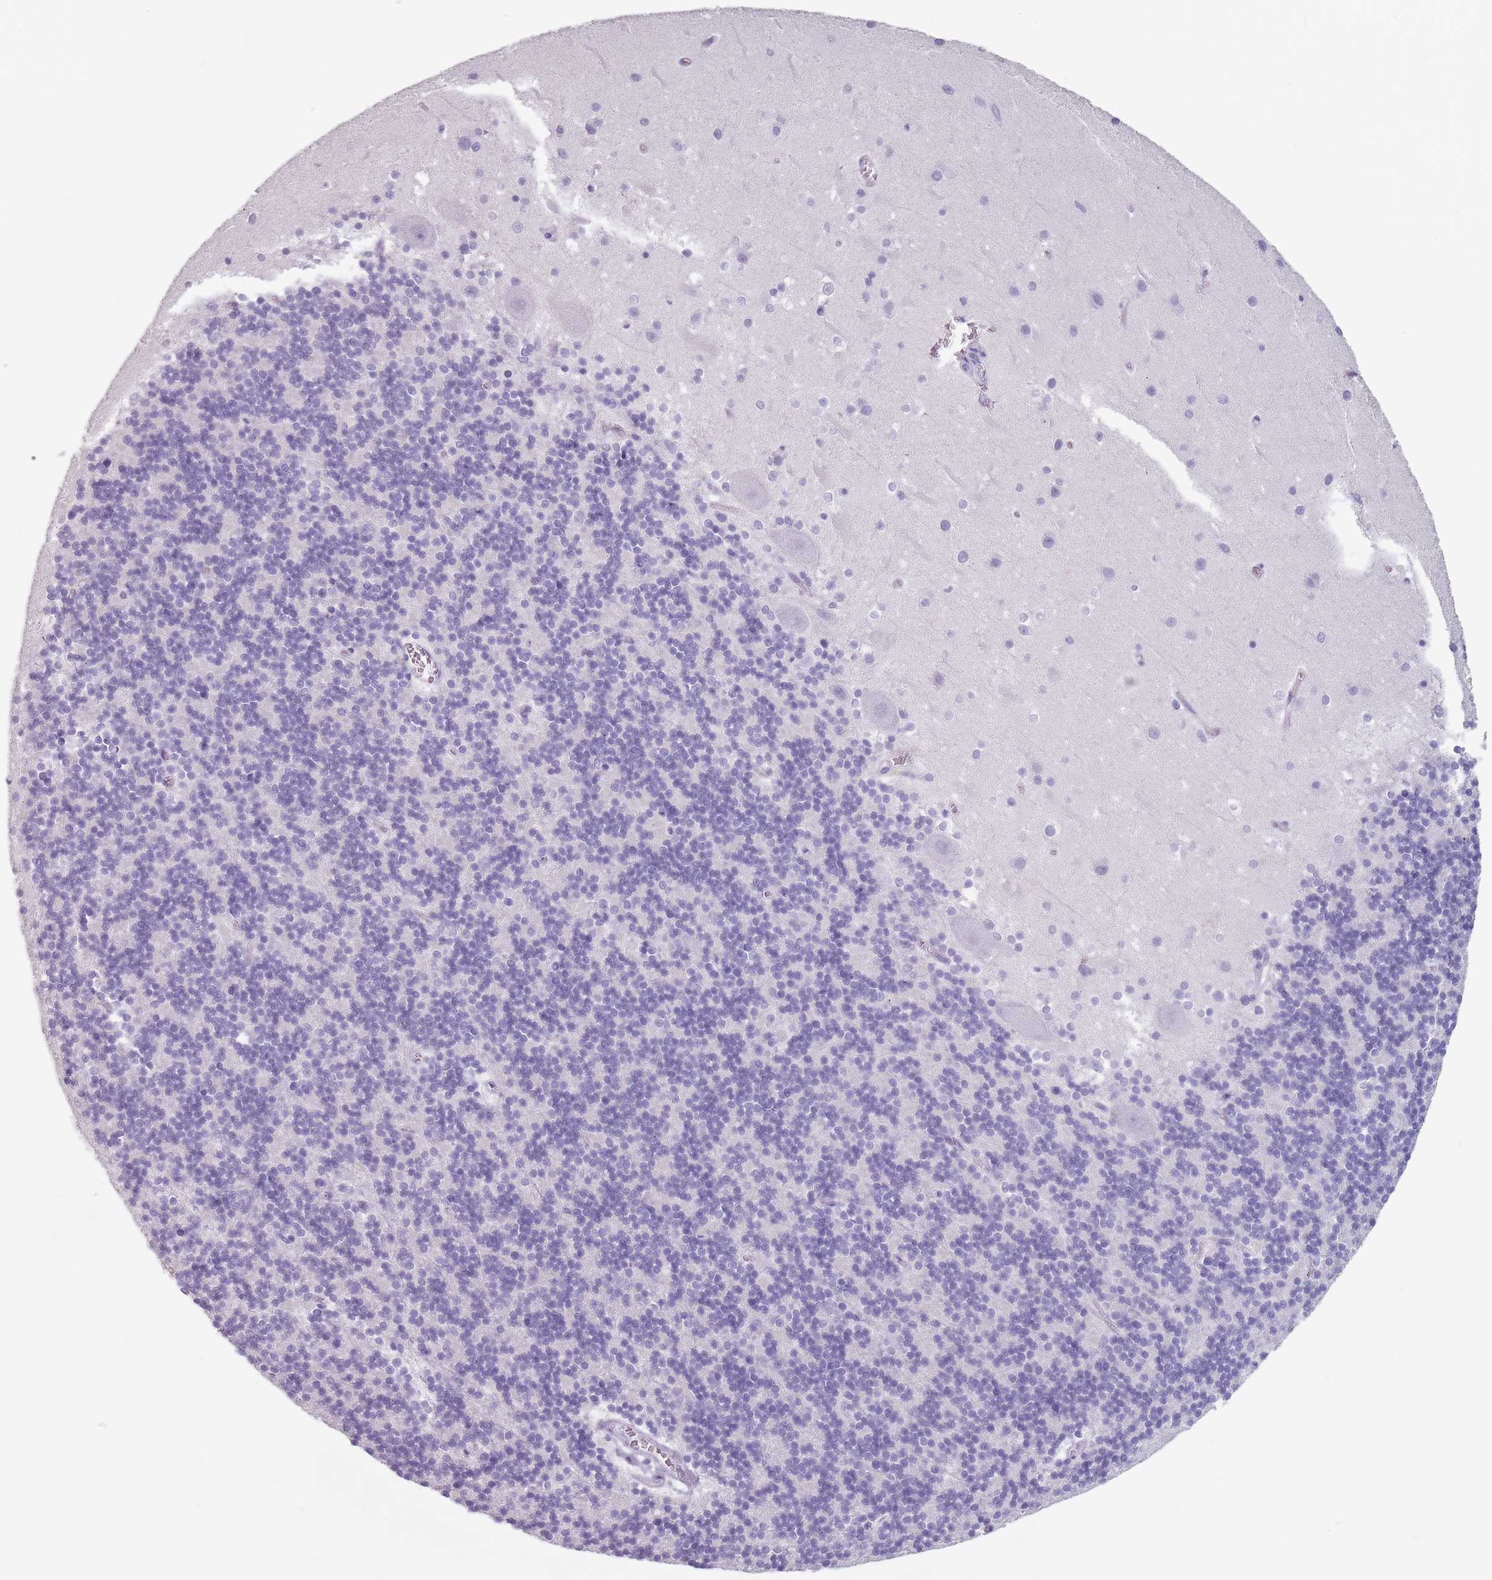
{"staining": {"intensity": "negative", "quantity": "none", "location": "none"}, "tissue": "cerebellum", "cell_type": "Cells in granular layer", "image_type": "normal", "snomed": [{"axis": "morphology", "description": "Normal tissue, NOS"}, {"axis": "topography", "description": "Cerebellum"}], "caption": "The photomicrograph reveals no staining of cells in granular layer in benign cerebellum.", "gene": "ZNF584", "patient": {"sex": "male", "age": 54}}